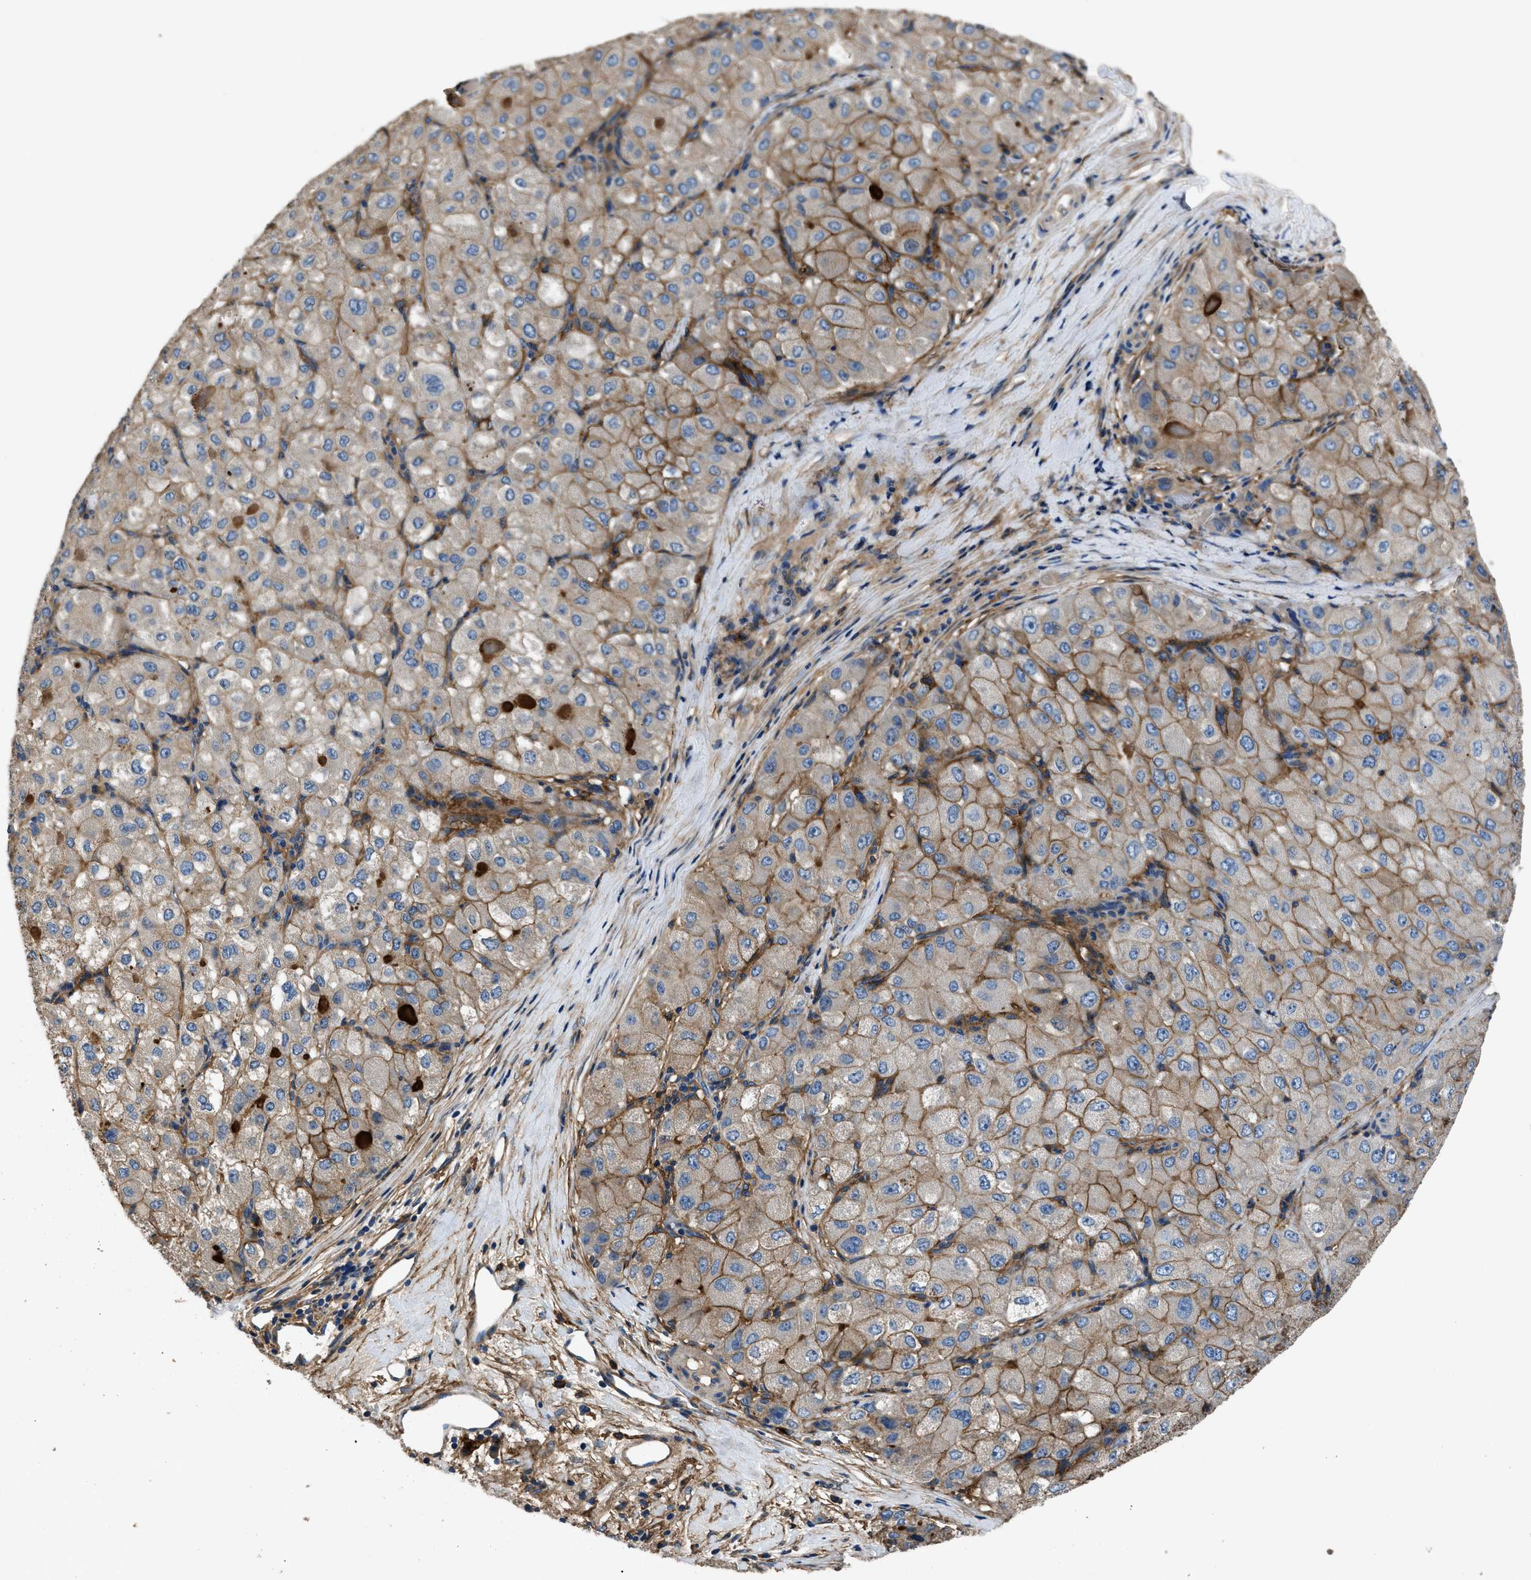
{"staining": {"intensity": "moderate", "quantity": ">75%", "location": "cytoplasmic/membranous"}, "tissue": "liver cancer", "cell_type": "Tumor cells", "image_type": "cancer", "snomed": [{"axis": "morphology", "description": "Carcinoma, Hepatocellular, NOS"}, {"axis": "topography", "description": "Liver"}], "caption": "Immunohistochemical staining of human hepatocellular carcinoma (liver) shows medium levels of moderate cytoplasmic/membranous positivity in about >75% of tumor cells.", "gene": "CD276", "patient": {"sex": "male", "age": 80}}